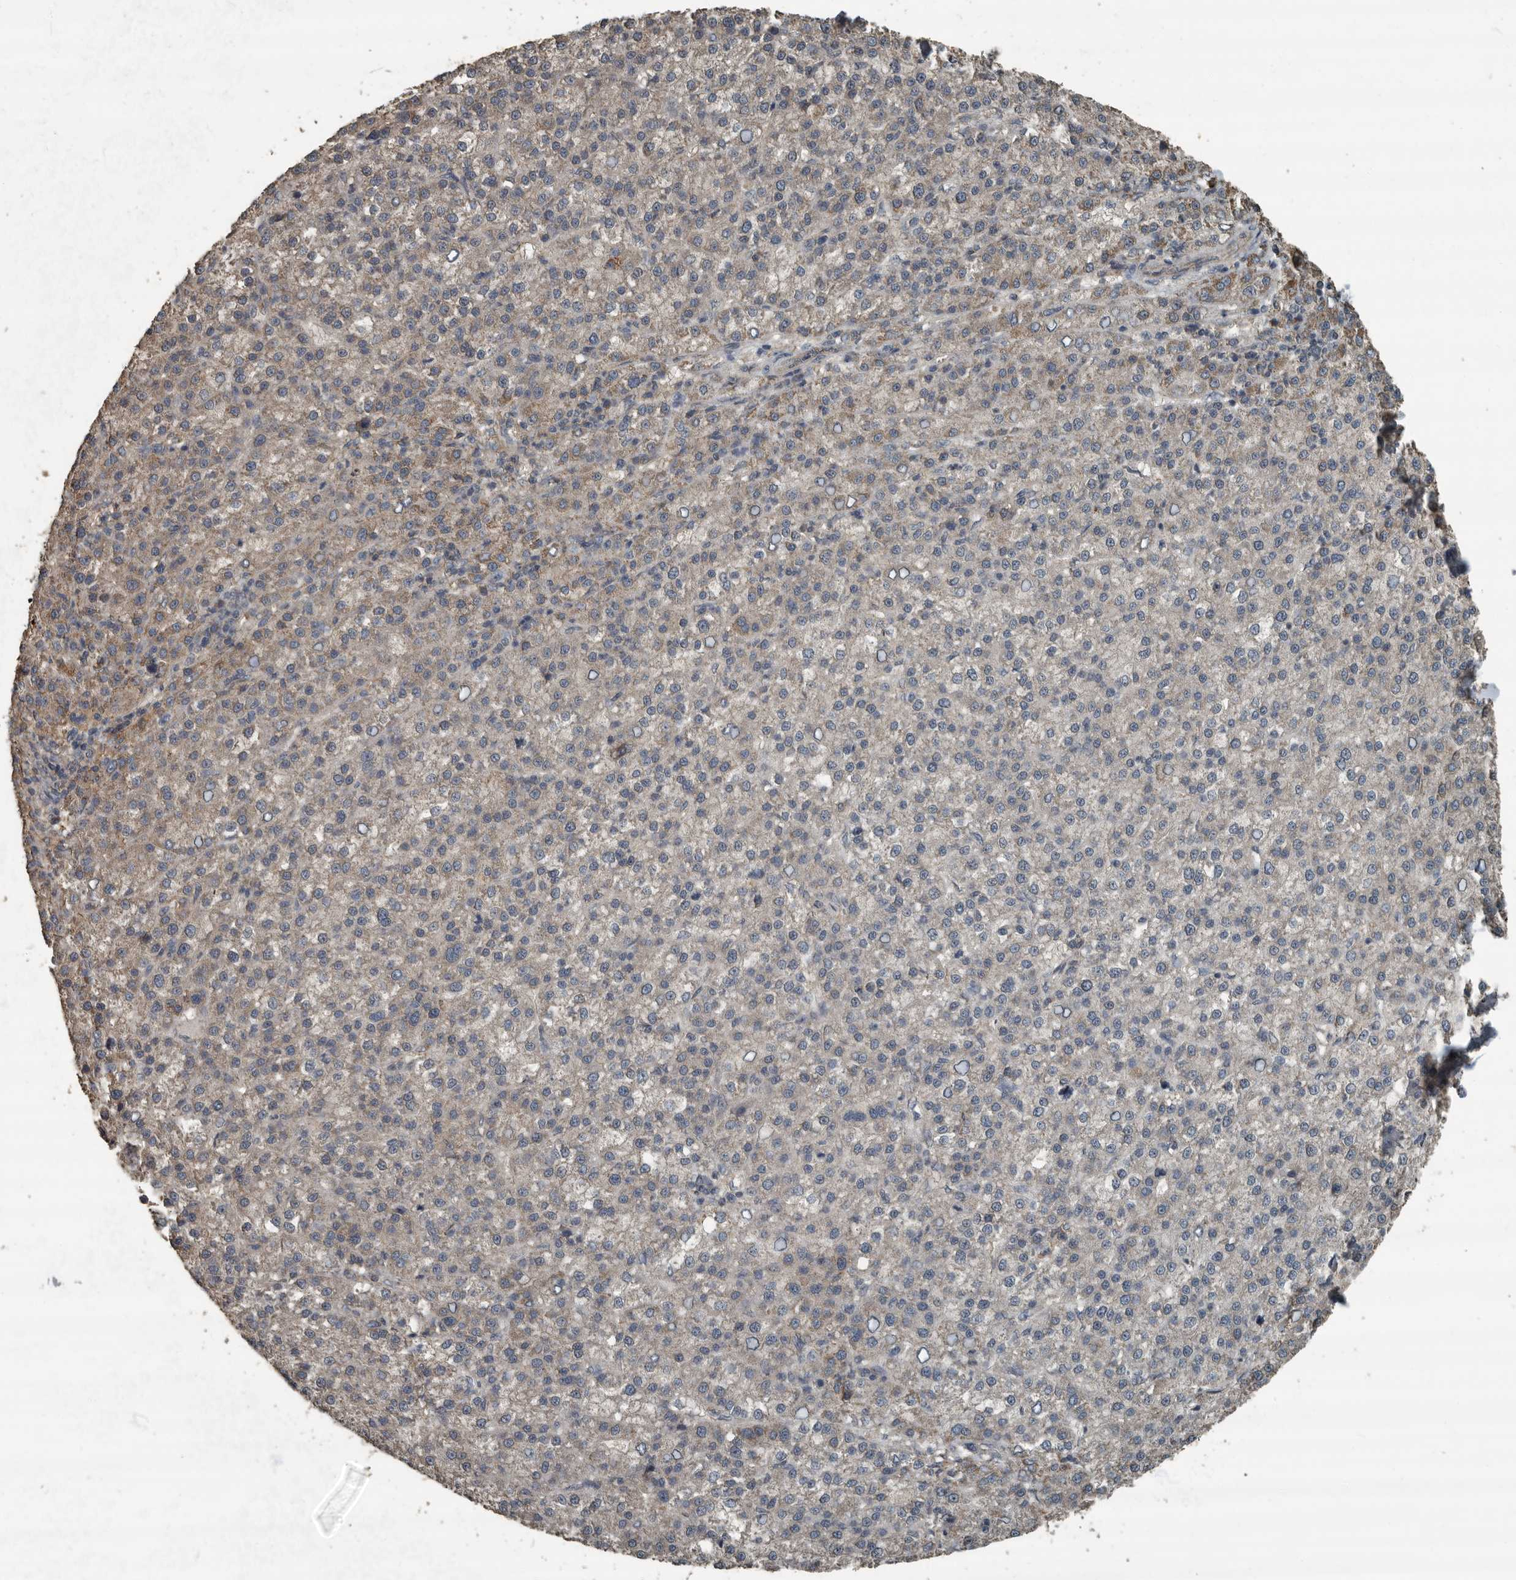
{"staining": {"intensity": "weak", "quantity": "<25%", "location": "cytoplasmic/membranous"}, "tissue": "liver cancer", "cell_type": "Tumor cells", "image_type": "cancer", "snomed": [{"axis": "morphology", "description": "Carcinoma, Hepatocellular, NOS"}, {"axis": "topography", "description": "Liver"}], "caption": "IHC photomicrograph of neoplastic tissue: human liver cancer (hepatocellular carcinoma) stained with DAB displays no significant protein positivity in tumor cells.", "gene": "IL15RA", "patient": {"sex": "female", "age": 58}}